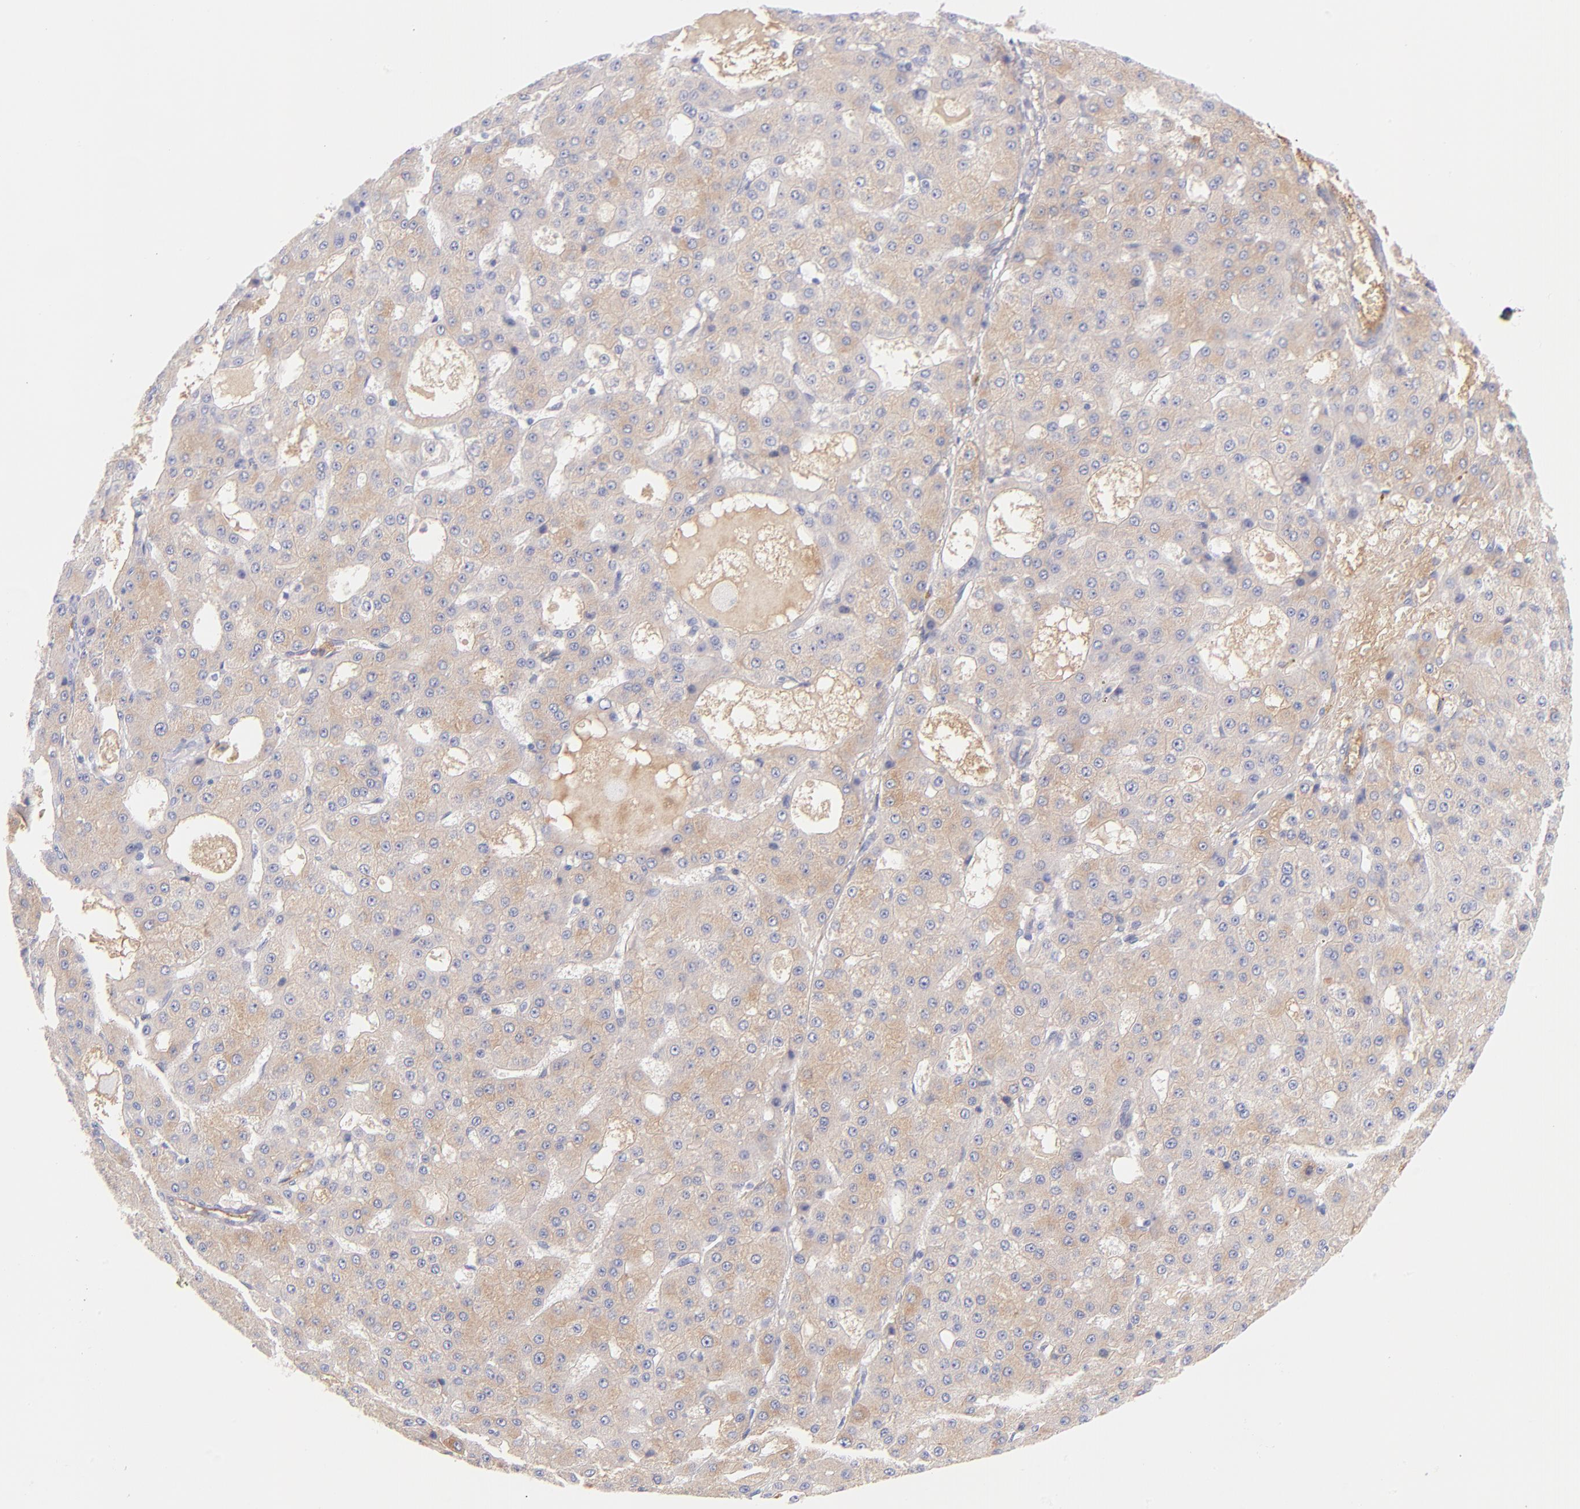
{"staining": {"intensity": "moderate", "quantity": ">75%", "location": "cytoplasmic/membranous"}, "tissue": "liver cancer", "cell_type": "Tumor cells", "image_type": "cancer", "snomed": [{"axis": "morphology", "description": "Carcinoma, Hepatocellular, NOS"}, {"axis": "topography", "description": "Liver"}], "caption": "Protein positivity by IHC exhibits moderate cytoplasmic/membranous positivity in approximately >75% of tumor cells in liver cancer.", "gene": "HP", "patient": {"sex": "male", "age": 47}}